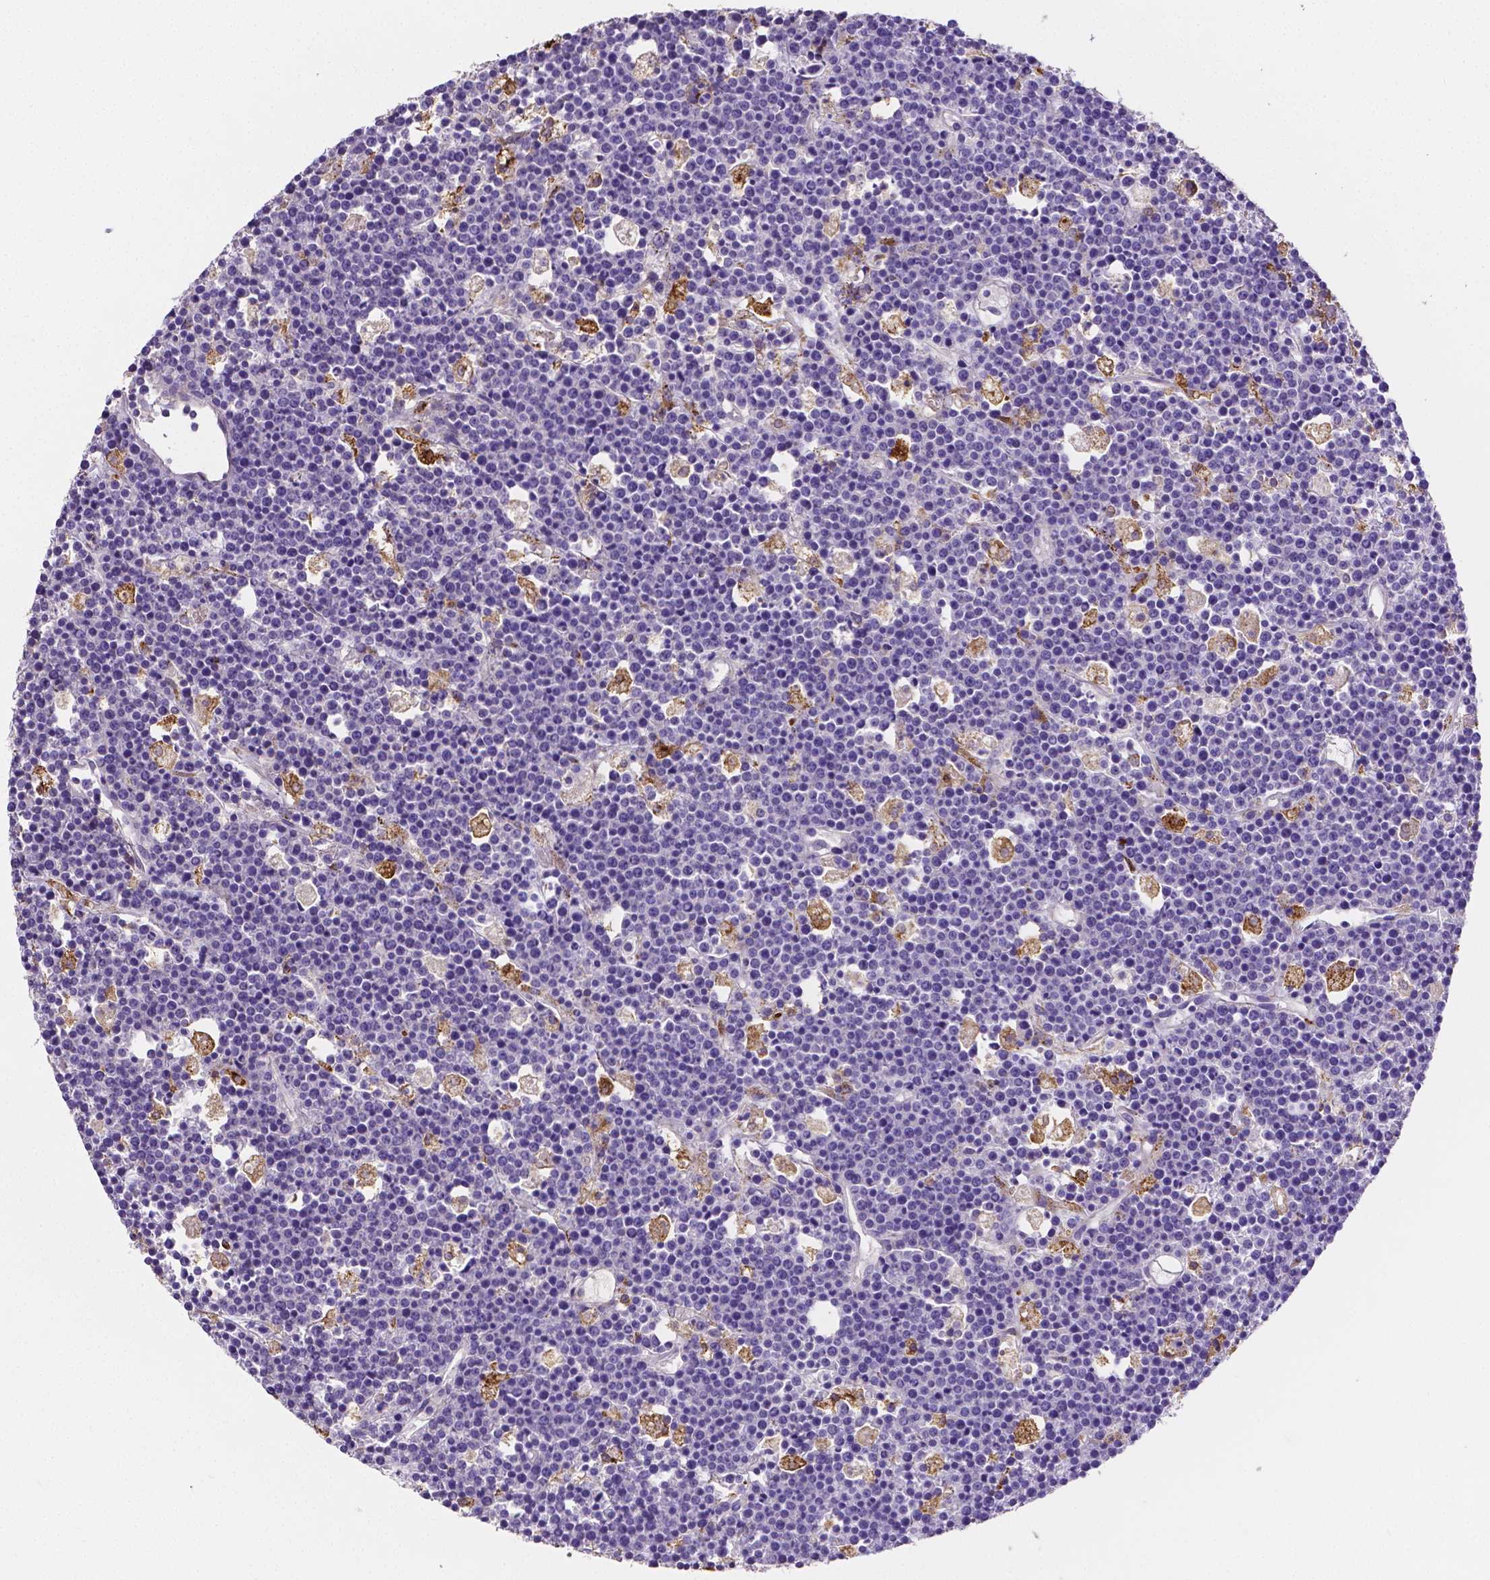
{"staining": {"intensity": "negative", "quantity": "none", "location": "none"}, "tissue": "lymphoma", "cell_type": "Tumor cells", "image_type": "cancer", "snomed": [{"axis": "morphology", "description": "Malignant lymphoma, non-Hodgkin's type, High grade"}, {"axis": "topography", "description": "Ovary"}], "caption": "The immunohistochemistry image has no significant expression in tumor cells of lymphoma tissue. (DAB (3,3'-diaminobenzidine) IHC, high magnification).", "gene": "MMP9", "patient": {"sex": "female", "age": 56}}